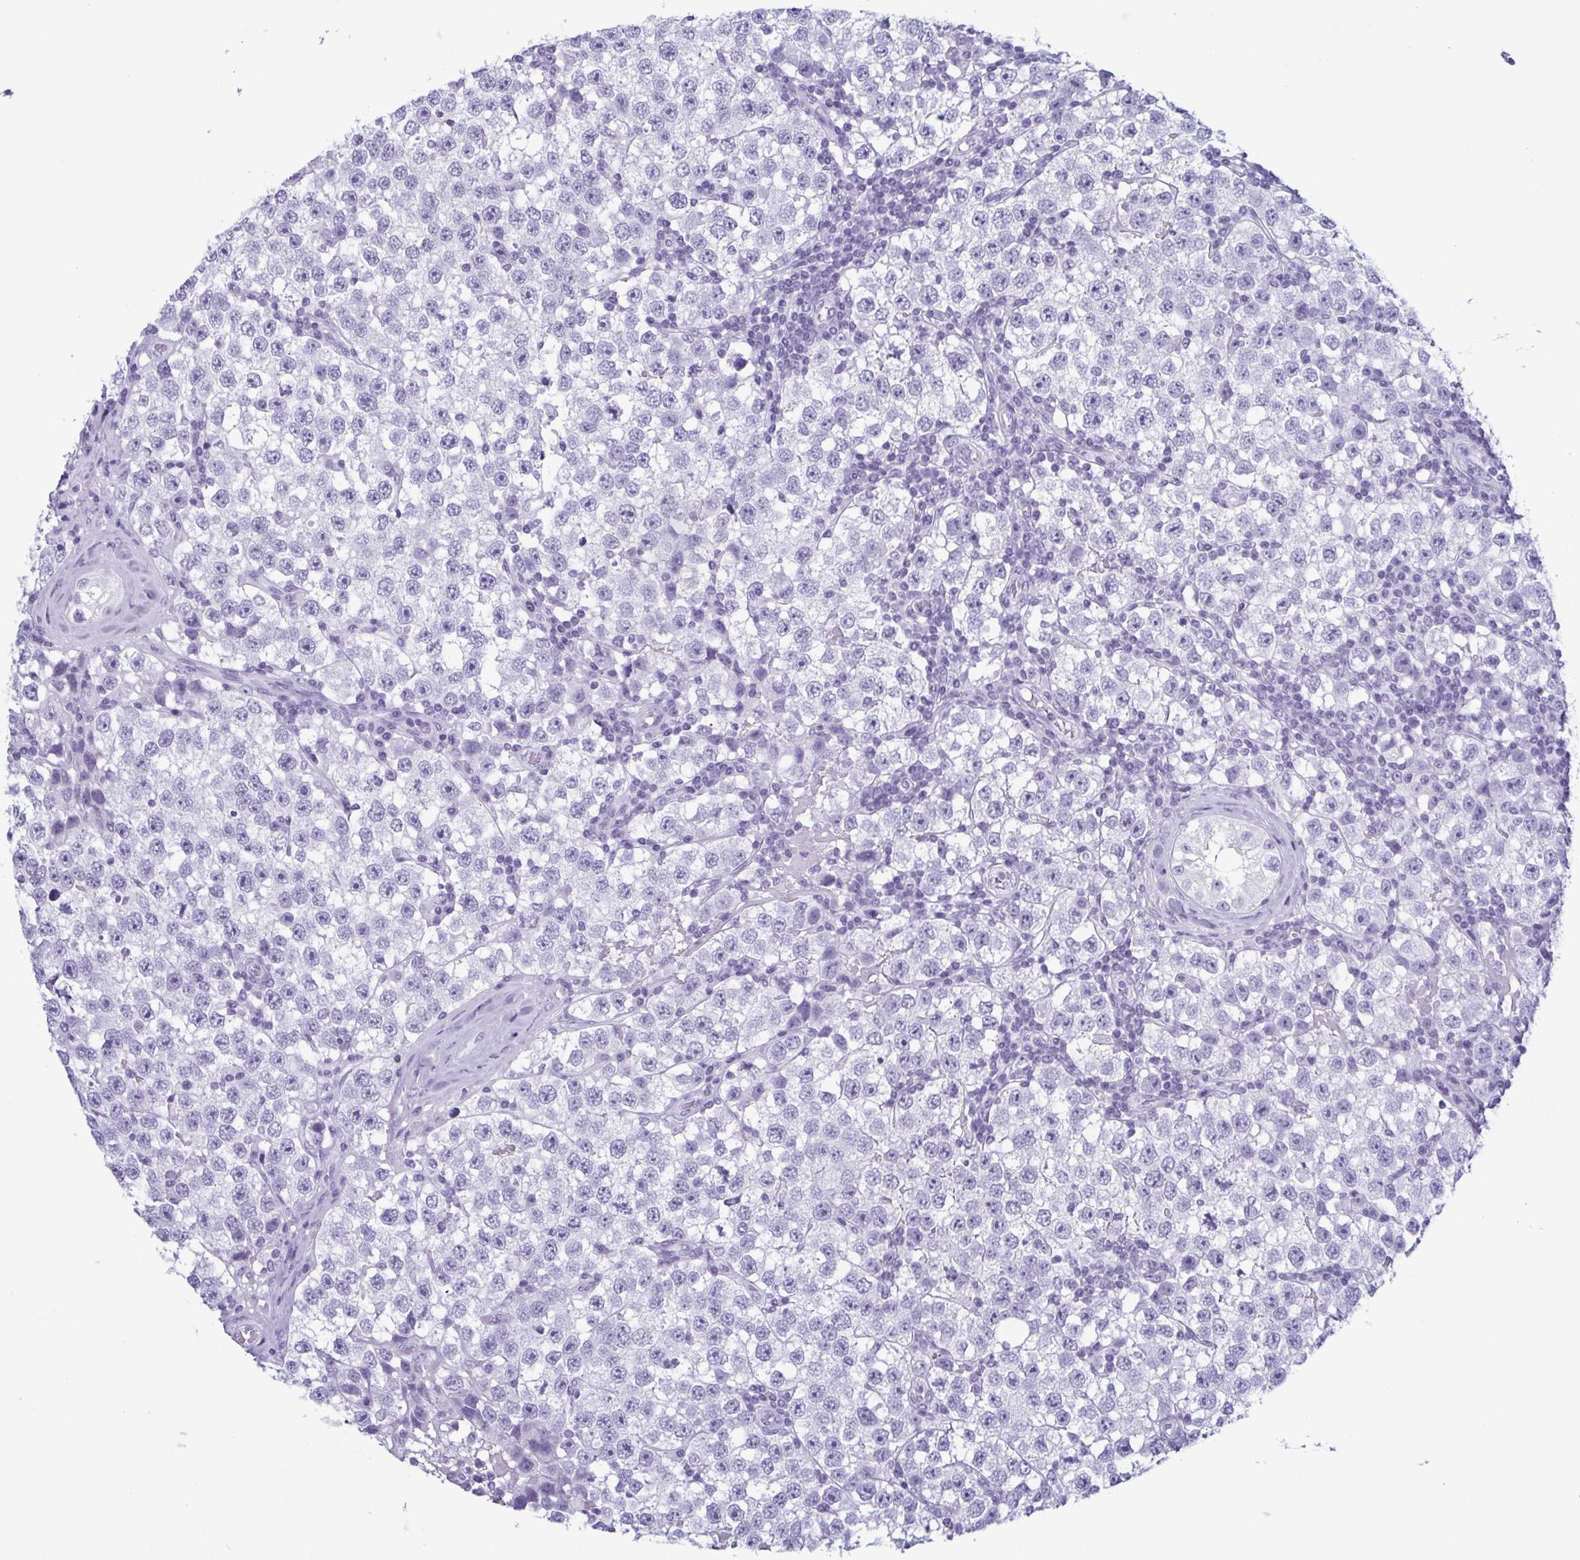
{"staining": {"intensity": "negative", "quantity": "none", "location": "none"}, "tissue": "testis cancer", "cell_type": "Tumor cells", "image_type": "cancer", "snomed": [{"axis": "morphology", "description": "Seminoma, NOS"}, {"axis": "topography", "description": "Testis"}], "caption": "DAB immunohistochemical staining of testis seminoma displays no significant positivity in tumor cells.", "gene": "KRT10", "patient": {"sex": "male", "age": 34}}